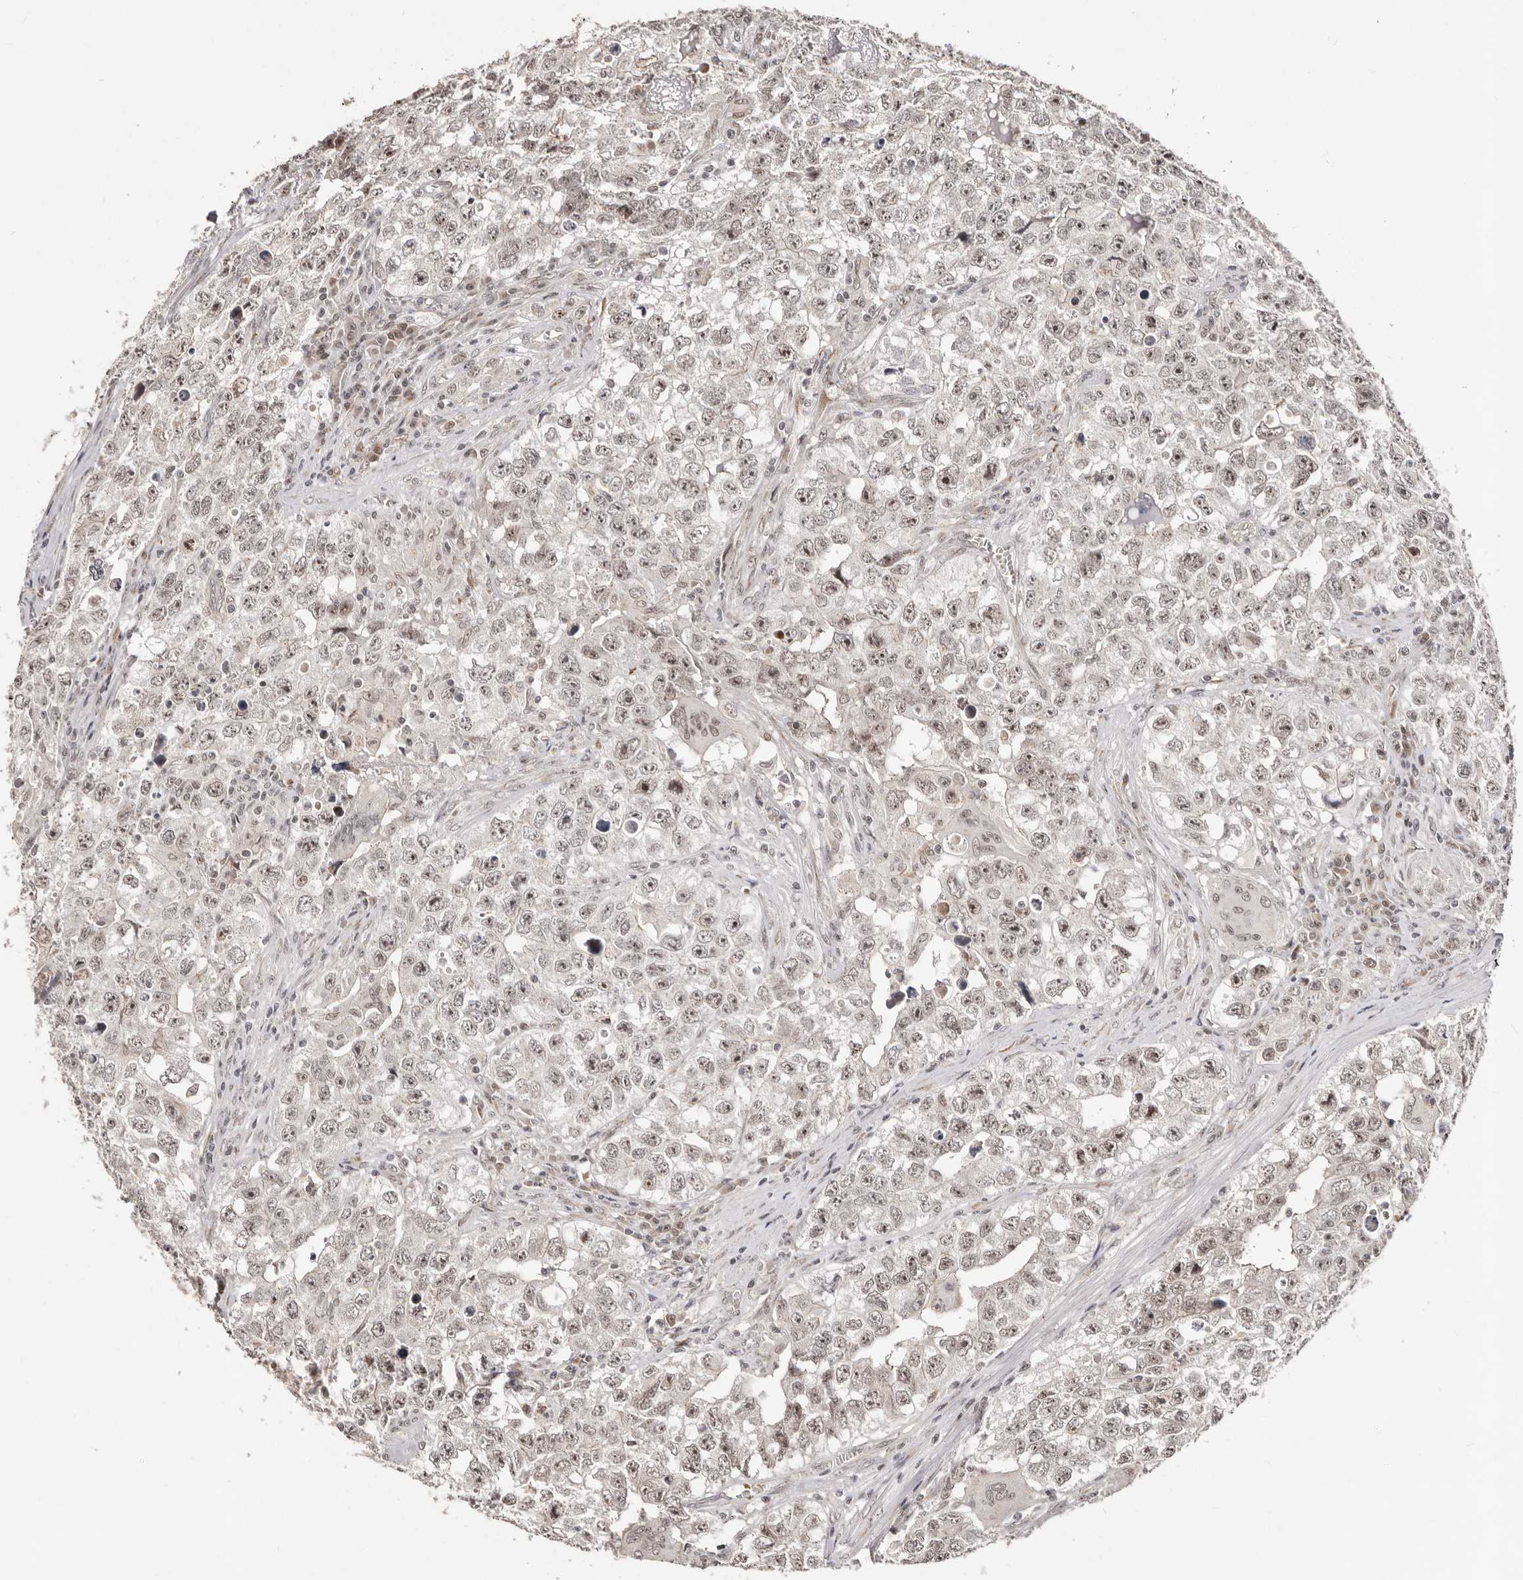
{"staining": {"intensity": "weak", "quantity": ">75%", "location": "nuclear"}, "tissue": "testis cancer", "cell_type": "Tumor cells", "image_type": "cancer", "snomed": [{"axis": "morphology", "description": "Seminoma, NOS"}, {"axis": "morphology", "description": "Carcinoma, Embryonal, NOS"}, {"axis": "topography", "description": "Testis"}], "caption": "Protein analysis of testis seminoma tissue exhibits weak nuclear staining in approximately >75% of tumor cells.", "gene": "SRCAP", "patient": {"sex": "male", "age": 43}}